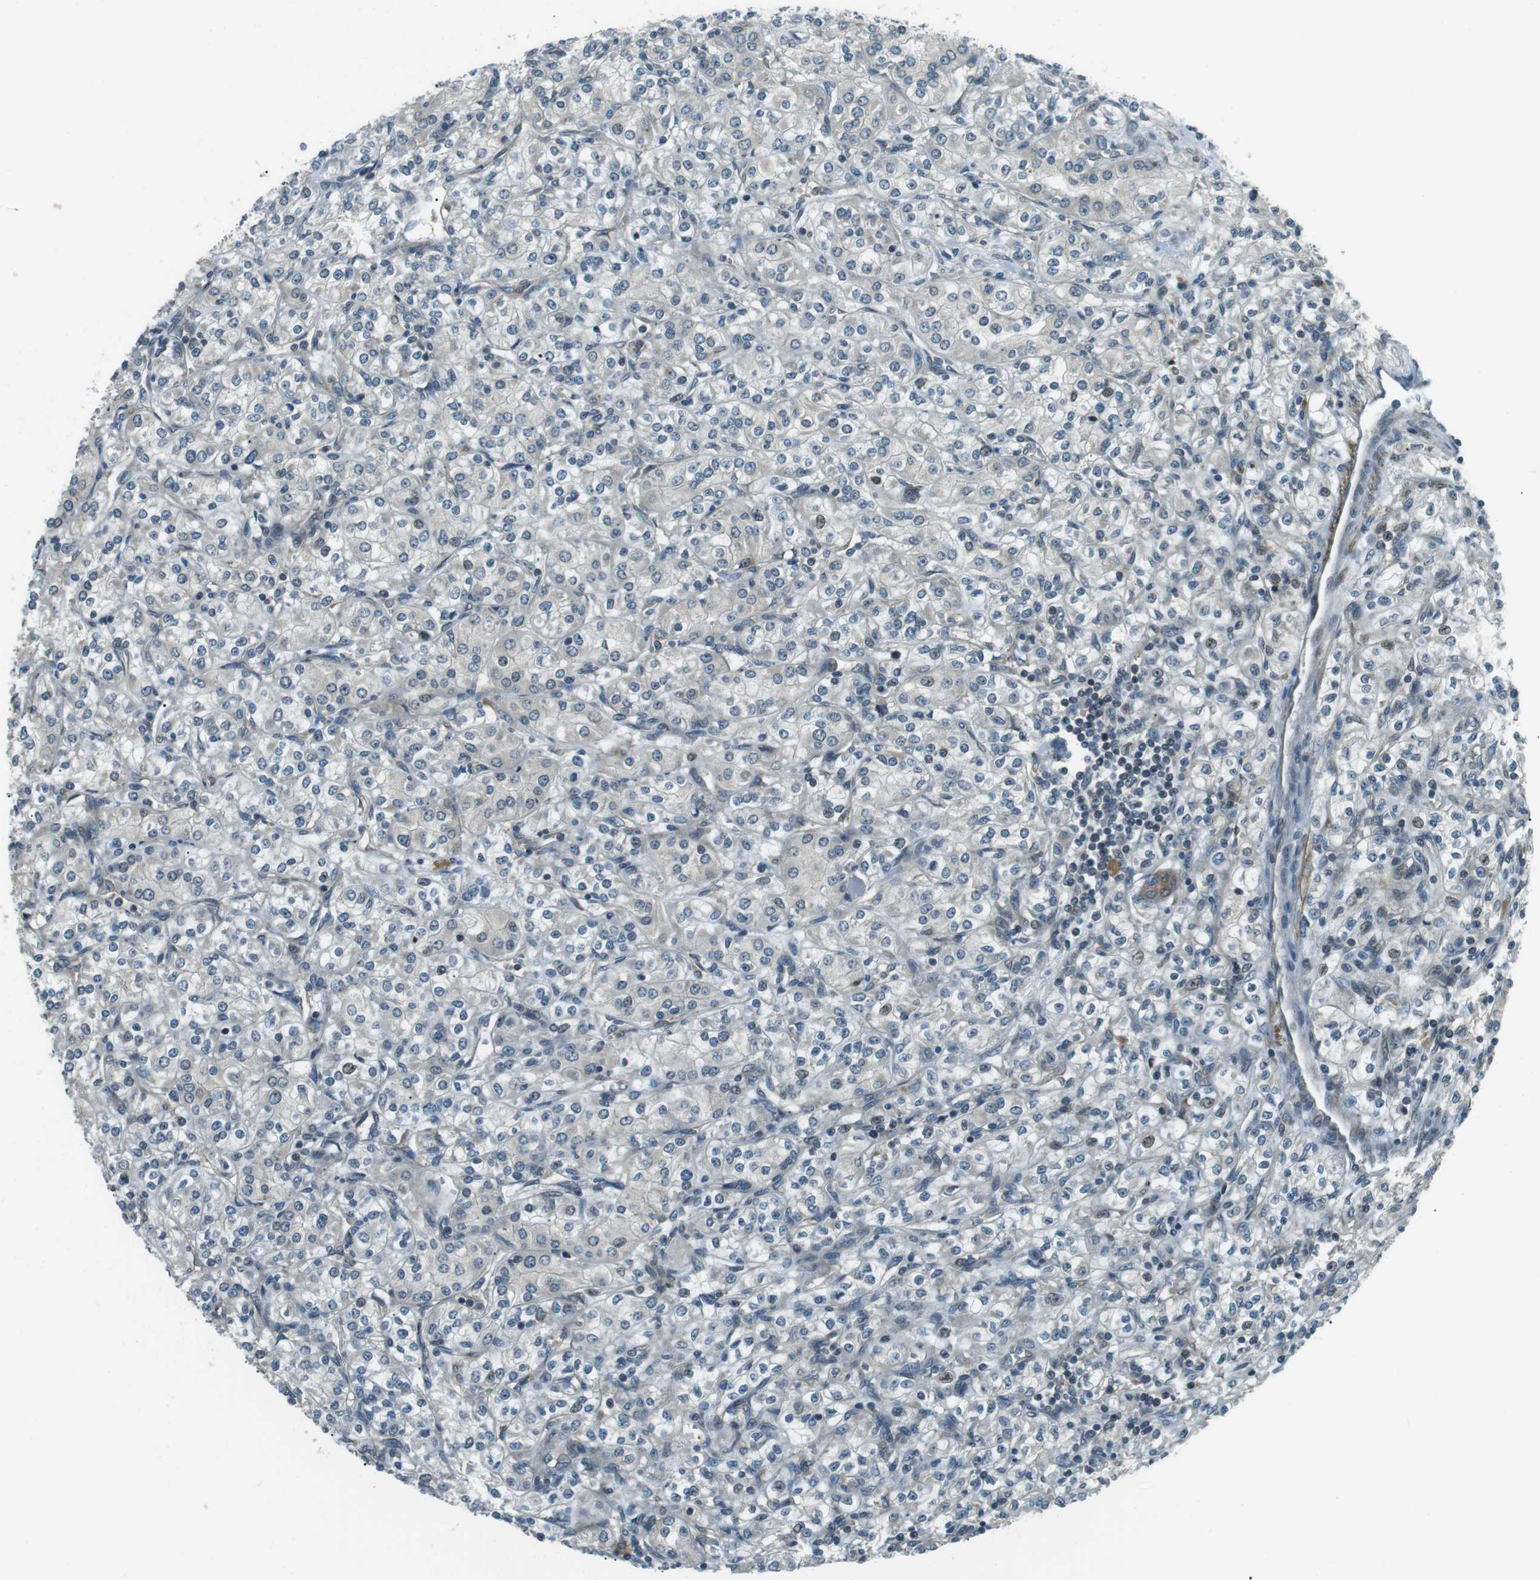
{"staining": {"intensity": "negative", "quantity": "none", "location": "none"}, "tissue": "renal cancer", "cell_type": "Tumor cells", "image_type": "cancer", "snomed": [{"axis": "morphology", "description": "Adenocarcinoma, NOS"}, {"axis": "topography", "description": "Kidney"}], "caption": "This is an immunohistochemistry photomicrograph of adenocarcinoma (renal). There is no expression in tumor cells.", "gene": "TMEM74", "patient": {"sex": "male", "age": 77}}